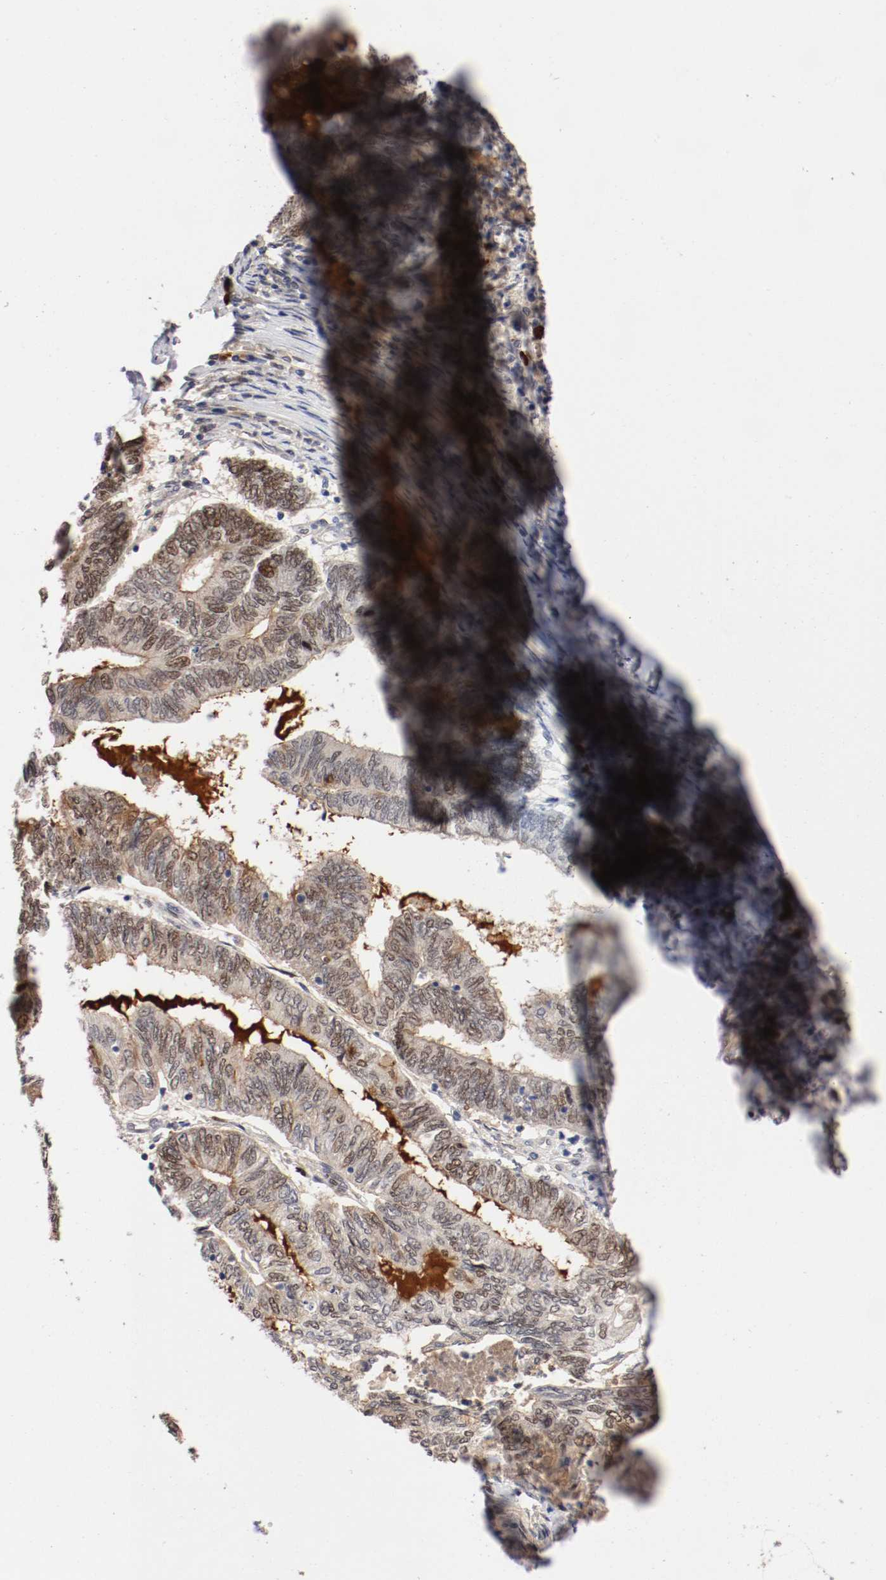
{"staining": {"intensity": "weak", "quantity": ">75%", "location": "nuclear"}, "tissue": "endometrial cancer", "cell_type": "Tumor cells", "image_type": "cancer", "snomed": [{"axis": "morphology", "description": "Adenocarcinoma, NOS"}, {"axis": "topography", "description": "Uterus"}, {"axis": "topography", "description": "Endometrium"}], "caption": "Immunohistochemistry (IHC) (DAB (3,3'-diaminobenzidine)) staining of human endometrial cancer exhibits weak nuclear protein positivity in approximately >75% of tumor cells.", "gene": "DNMT3B", "patient": {"sex": "female", "age": 70}}